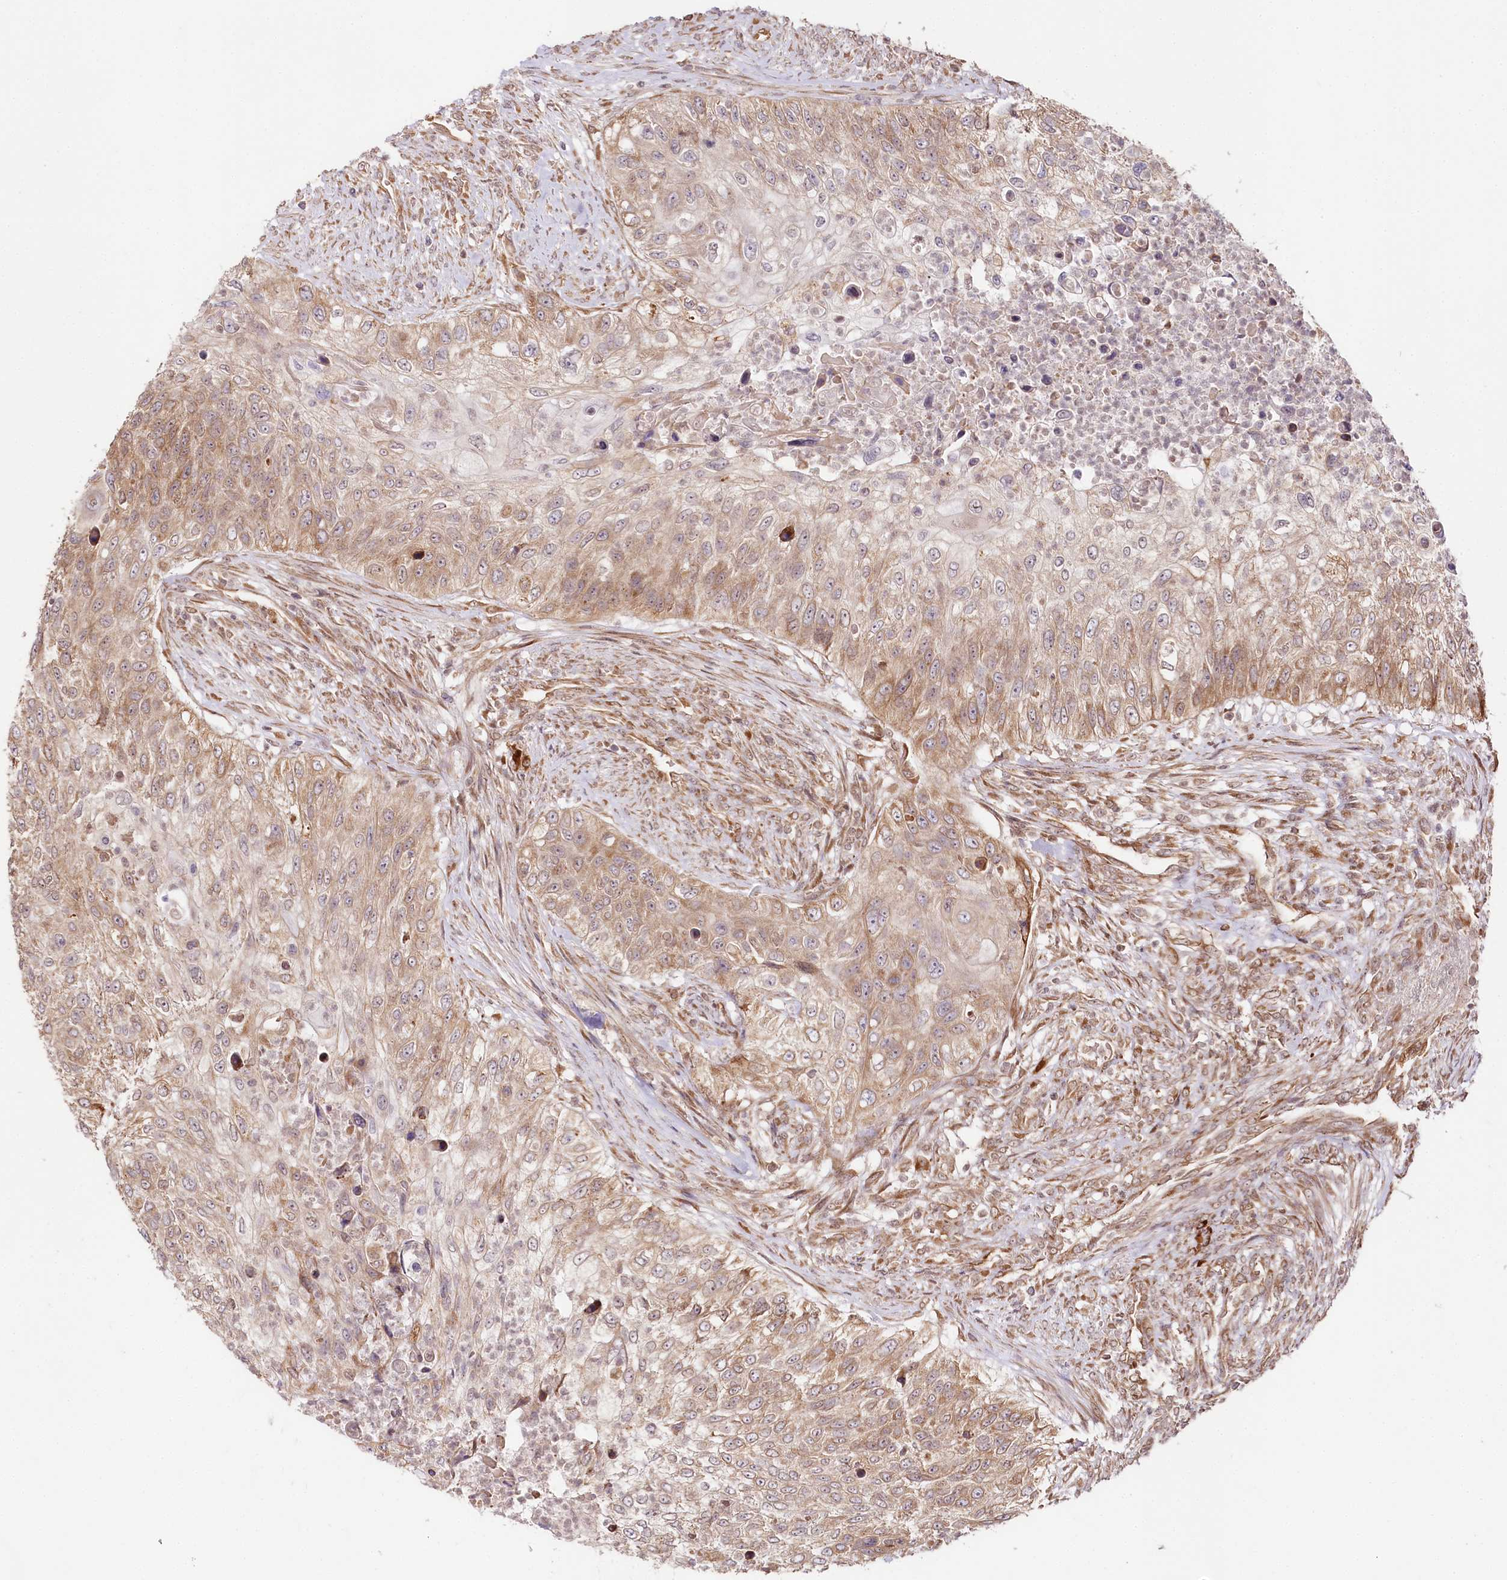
{"staining": {"intensity": "moderate", "quantity": ">75%", "location": "cytoplasmic/membranous"}, "tissue": "urothelial cancer", "cell_type": "Tumor cells", "image_type": "cancer", "snomed": [{"axis": "morphology", "description": "Urothelial carcinoma, High grade"}, {"axis": "topography", "description": "Urinary bladder"}], "caption": "Protein expression analysis of human urothelial carcinoma (high-grade) reveals moderate cytoplasmic/membranous positivity in about >75% of tumor cells.", "gene": "ENSG00000144785", "patient": {"sex": "female", "age": 60}}